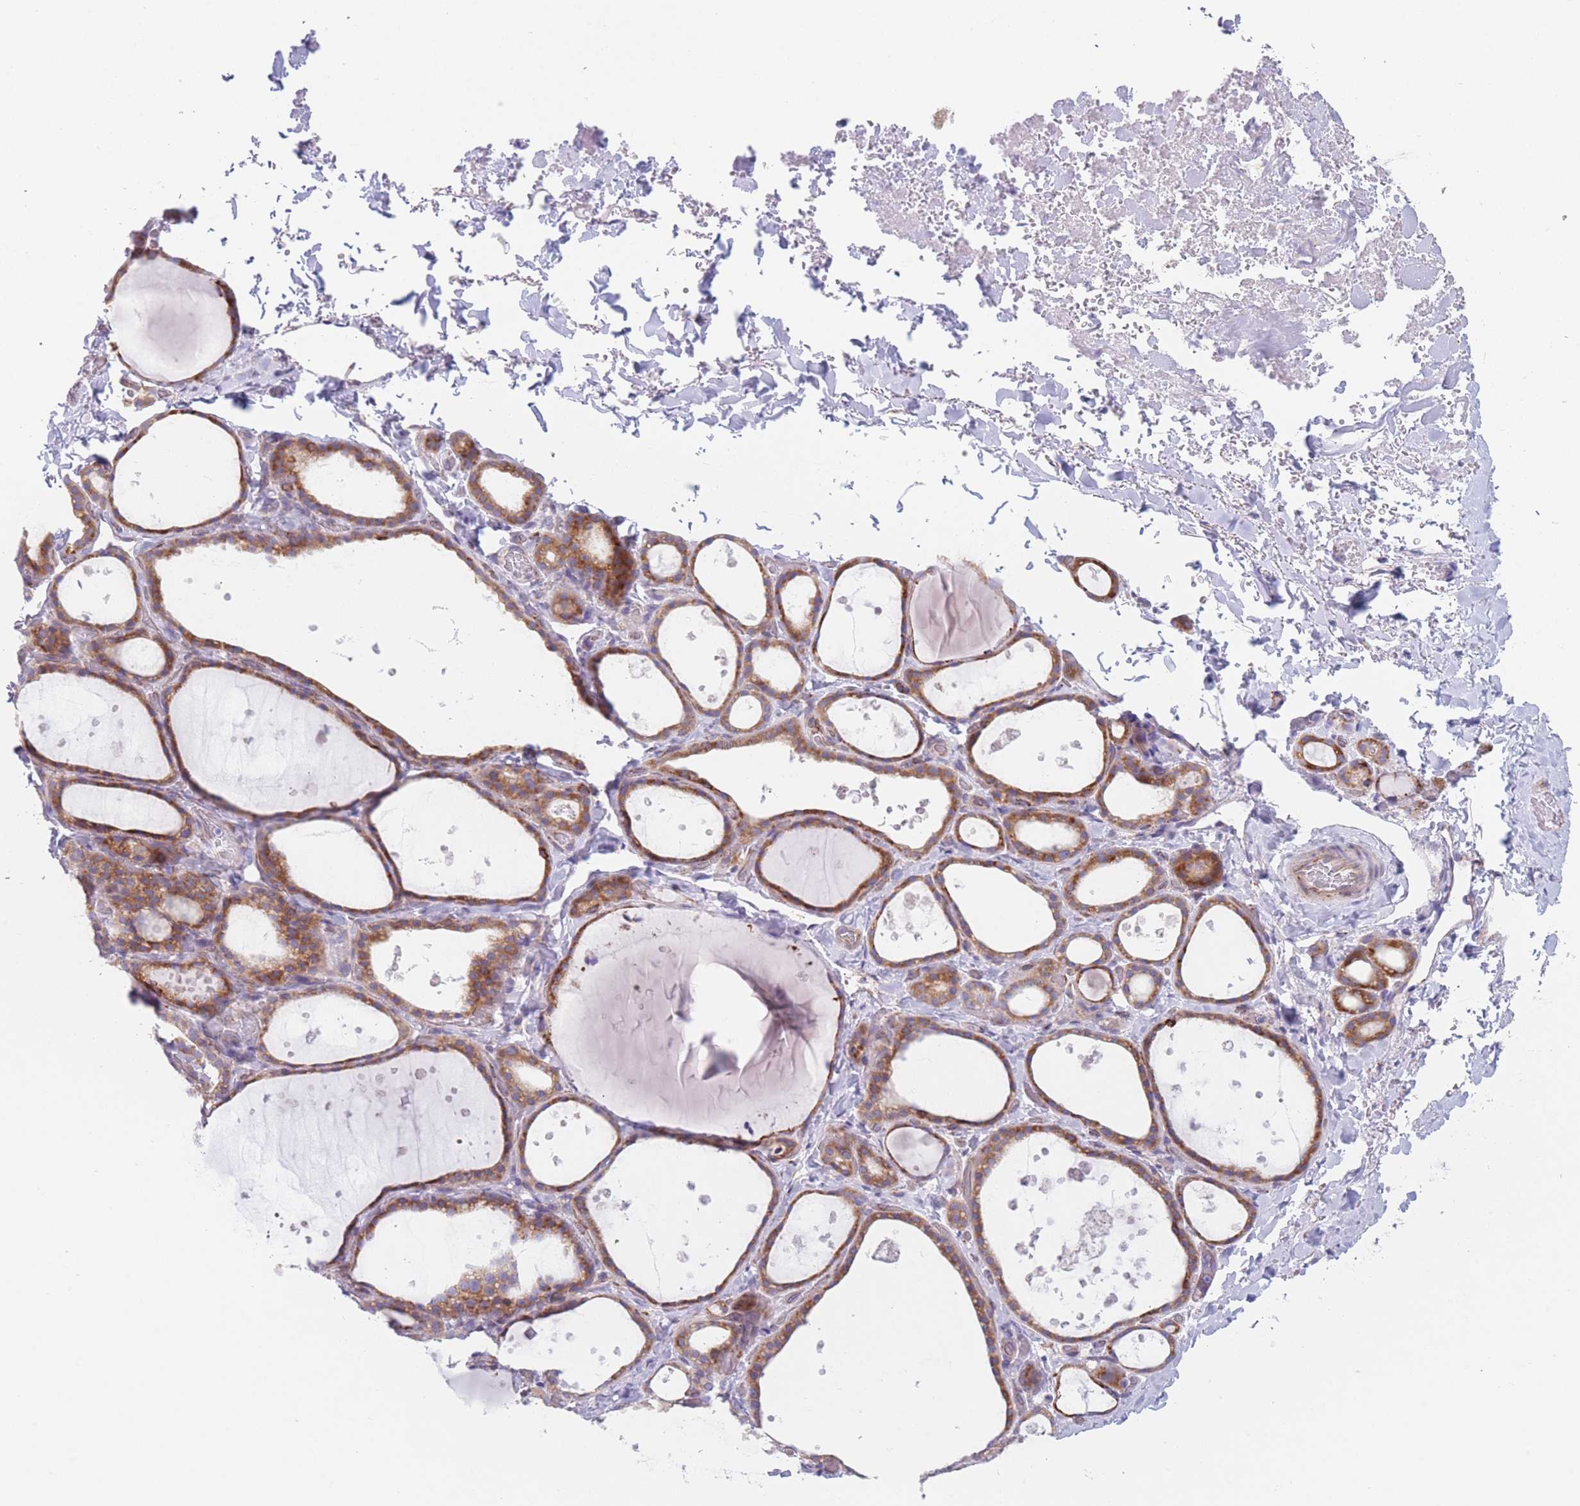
{"staining": {"intensity": "moderate", "quantity": ">75%", "location": "cytoplasmic/membranous"}, "tissue": "thyroid gland", "cell_type": "Glandular cells", "image_type": "normal", "snomed": [{"axis": "morphology", "description": "Normal tissue, NOS"}, {"axis": "topography", "description": "Thyroid gland"}], "caption": "Glandular cells display medium levels of moderate cytoplasmic/membranous expression in about >75% of cells in benign human thyroid gland.", "gene": "AK9", "patient": {"sex": "female", "age": 44}}